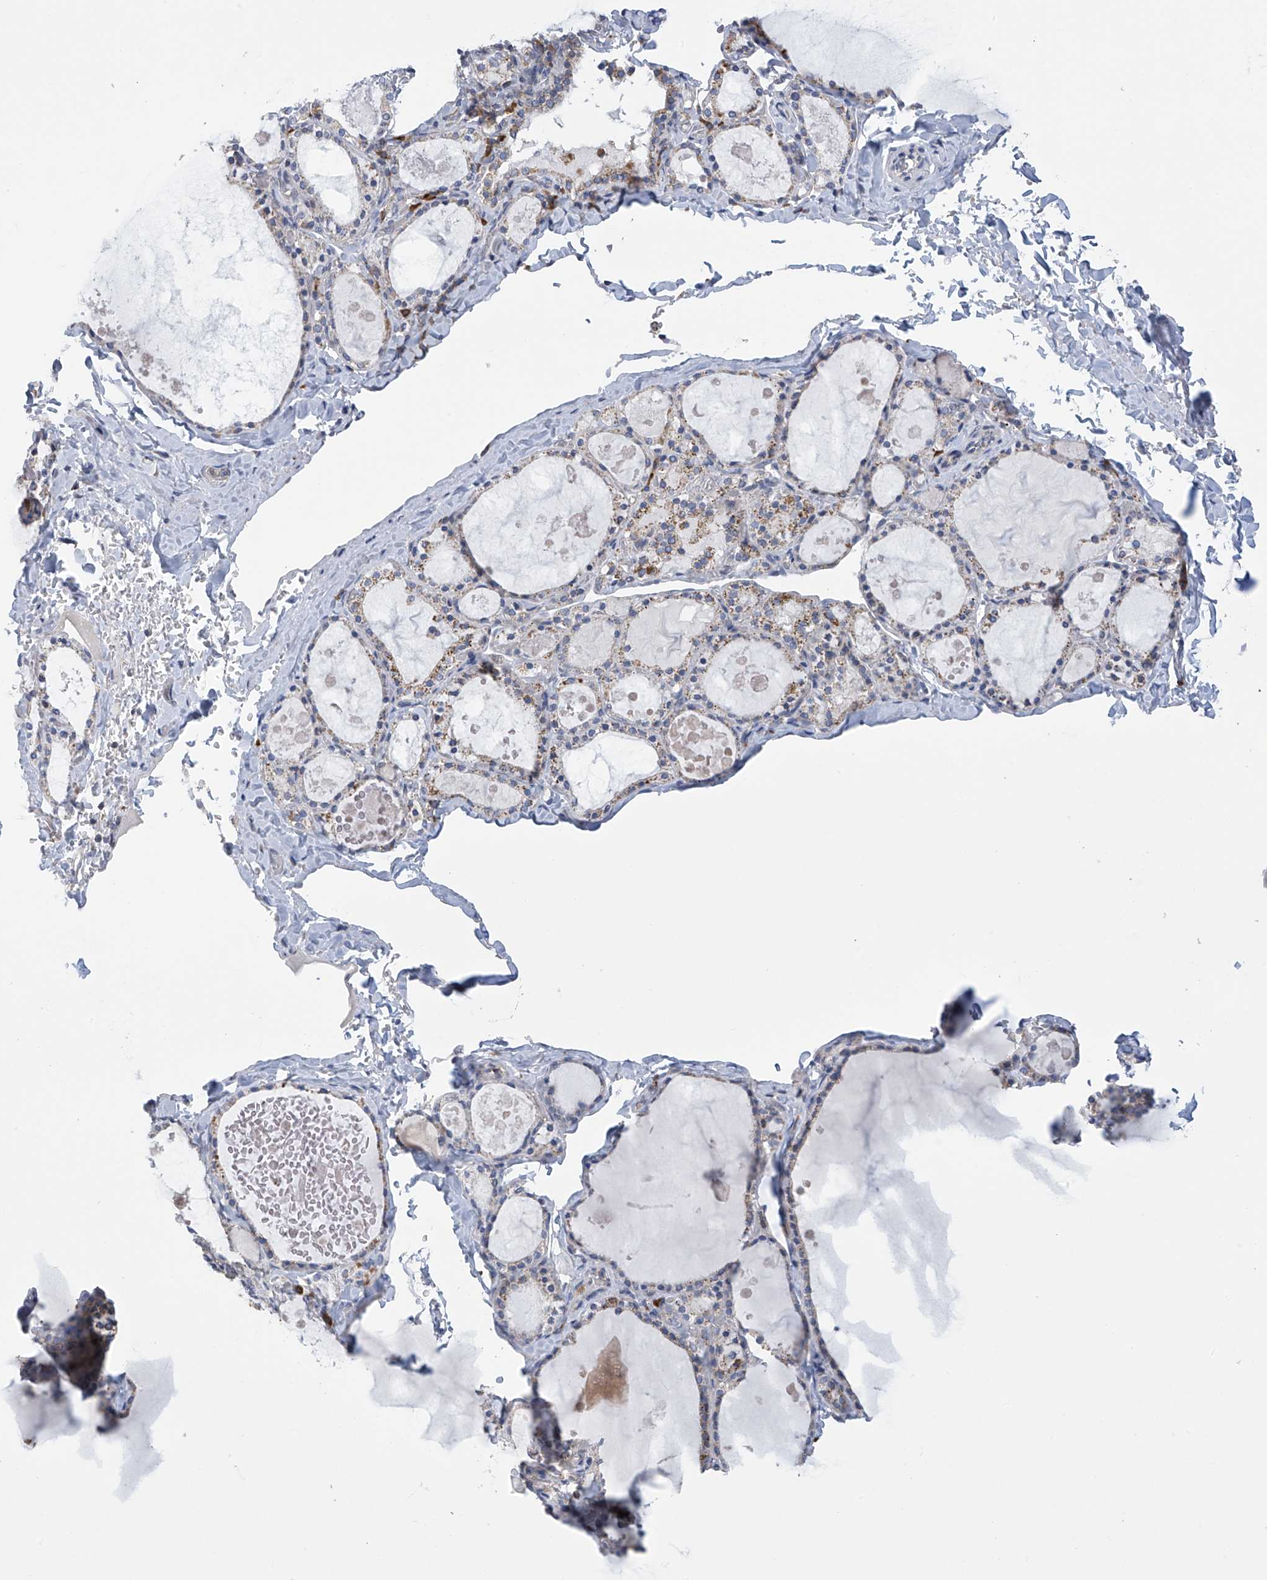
{"staining": {"intensity": "moderate", "quantity": "<25%", "location": "cytoplasmic/membranous"}, "tissue": "thyroid gland", "cell_type": "Glandular cells", "image_type": "normal", "snomed": [{"axis": "morphology", "description": "Normal tissue, NOS"}, {"axis": "topography", "description": "Thyroid gland"}], "caption": "High-magnification brightfield microscopy of normal thyroid gland stained with DAB (brown) and counterstained with hematoxylin (blue). glandular cells exhibit moderate cytoplasmic/membranous positivity is identified in about<25% of cells.", "gene": "SLCO4A1", "patient": {"sex": "male", "age": 56}}